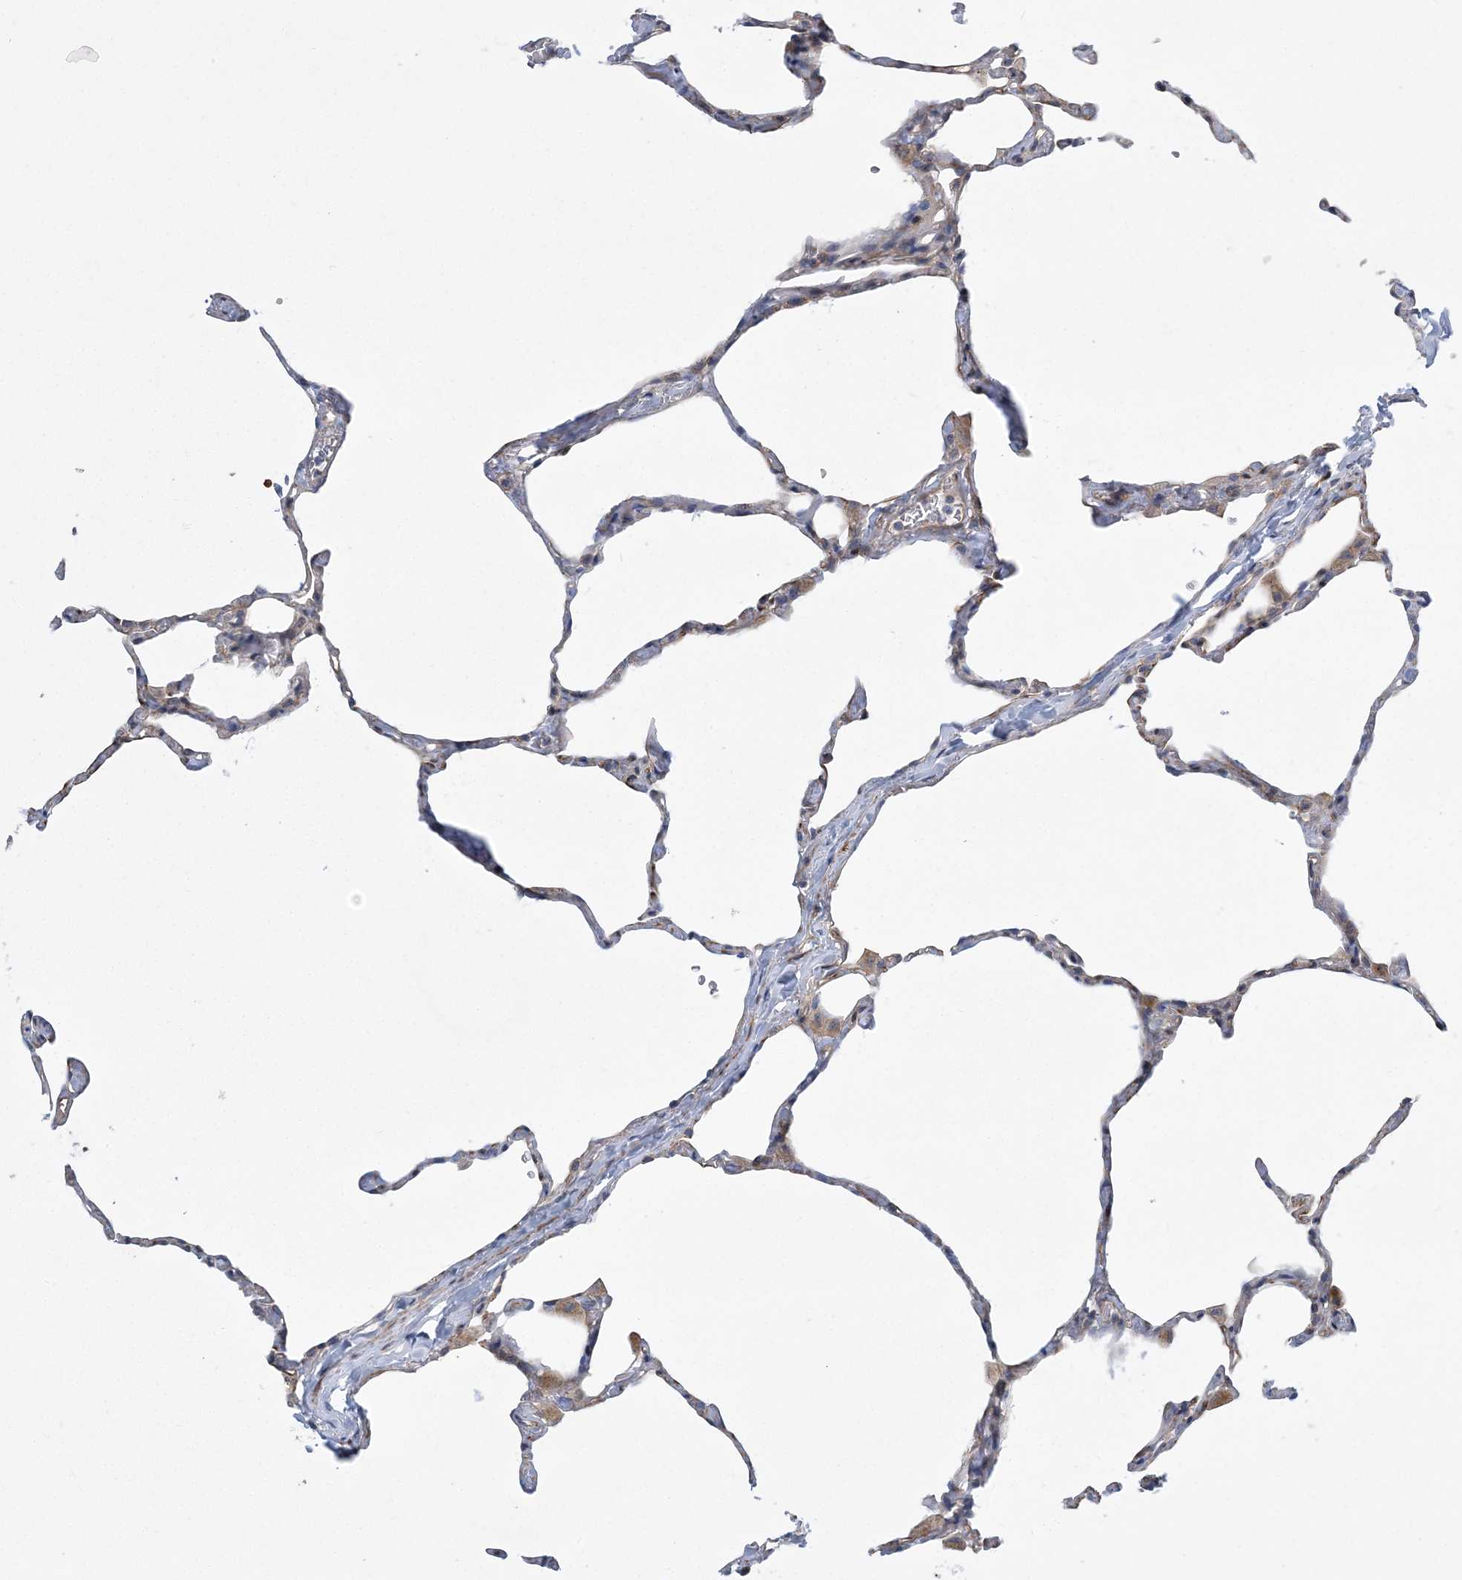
{"staining": {"intensity": "moderate", "quantity": "<25%", "location": "cytoplasmic/membranous"}, "tissue": "lung", "cell_type": "Alveolar cells", "image_type": "normal", "snomed": [{"axis": "morphology", "description": "Normal tissue, NOS"}, {"axis": "topography", "description": "Lung"}], "caption": "Moderate cytoplasmic/membranous protein positivity is seen in about <25% of alveolar cells in lung.", "gene": "CALN1", "patient": {"sex": "male", "age": 65}}